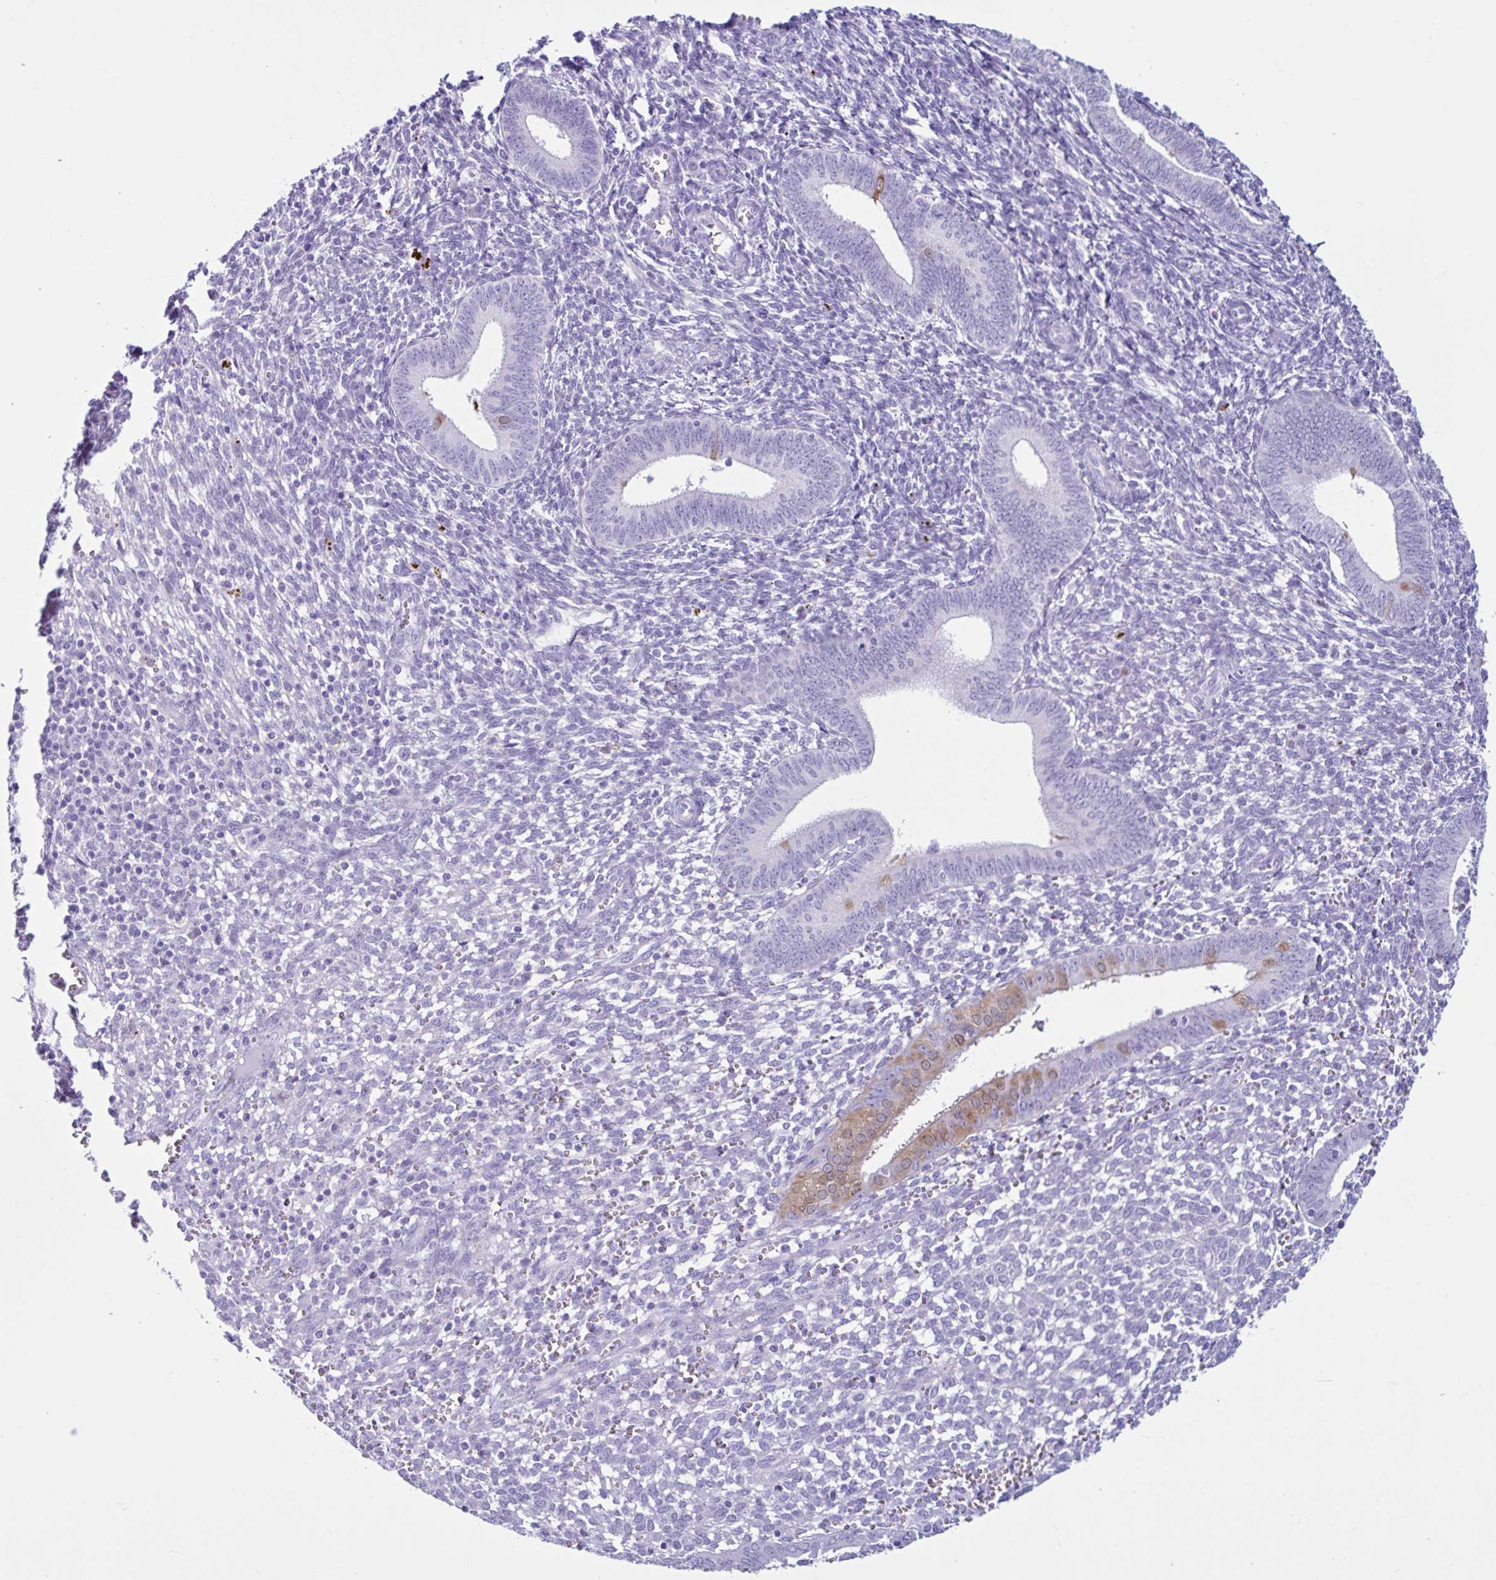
{"staining": {"intensity": "negative", "quantity": "none", "location": "none"}, "tissue": "endometrium", "cell_type": "Cells in endometrial stroma", "image_type": "normal", "snomed": [{"axis": "morphology", "description": "Normal tissue, NOS"}, {"axis": "topography", "description": "Endometrium"}], "caption": "An immunohistochemistry micrograph of unremarkable endometrium is shown. There is no staining in cells in endometrial stroma of endometrium. (Stains: DAB immunohistochemistry with hematoxylin counter stain, Microscopy: brightfield microscopy at high magnification).", "gene": "CYP19A1", "patient": {"sex": "female", "age": 41}}